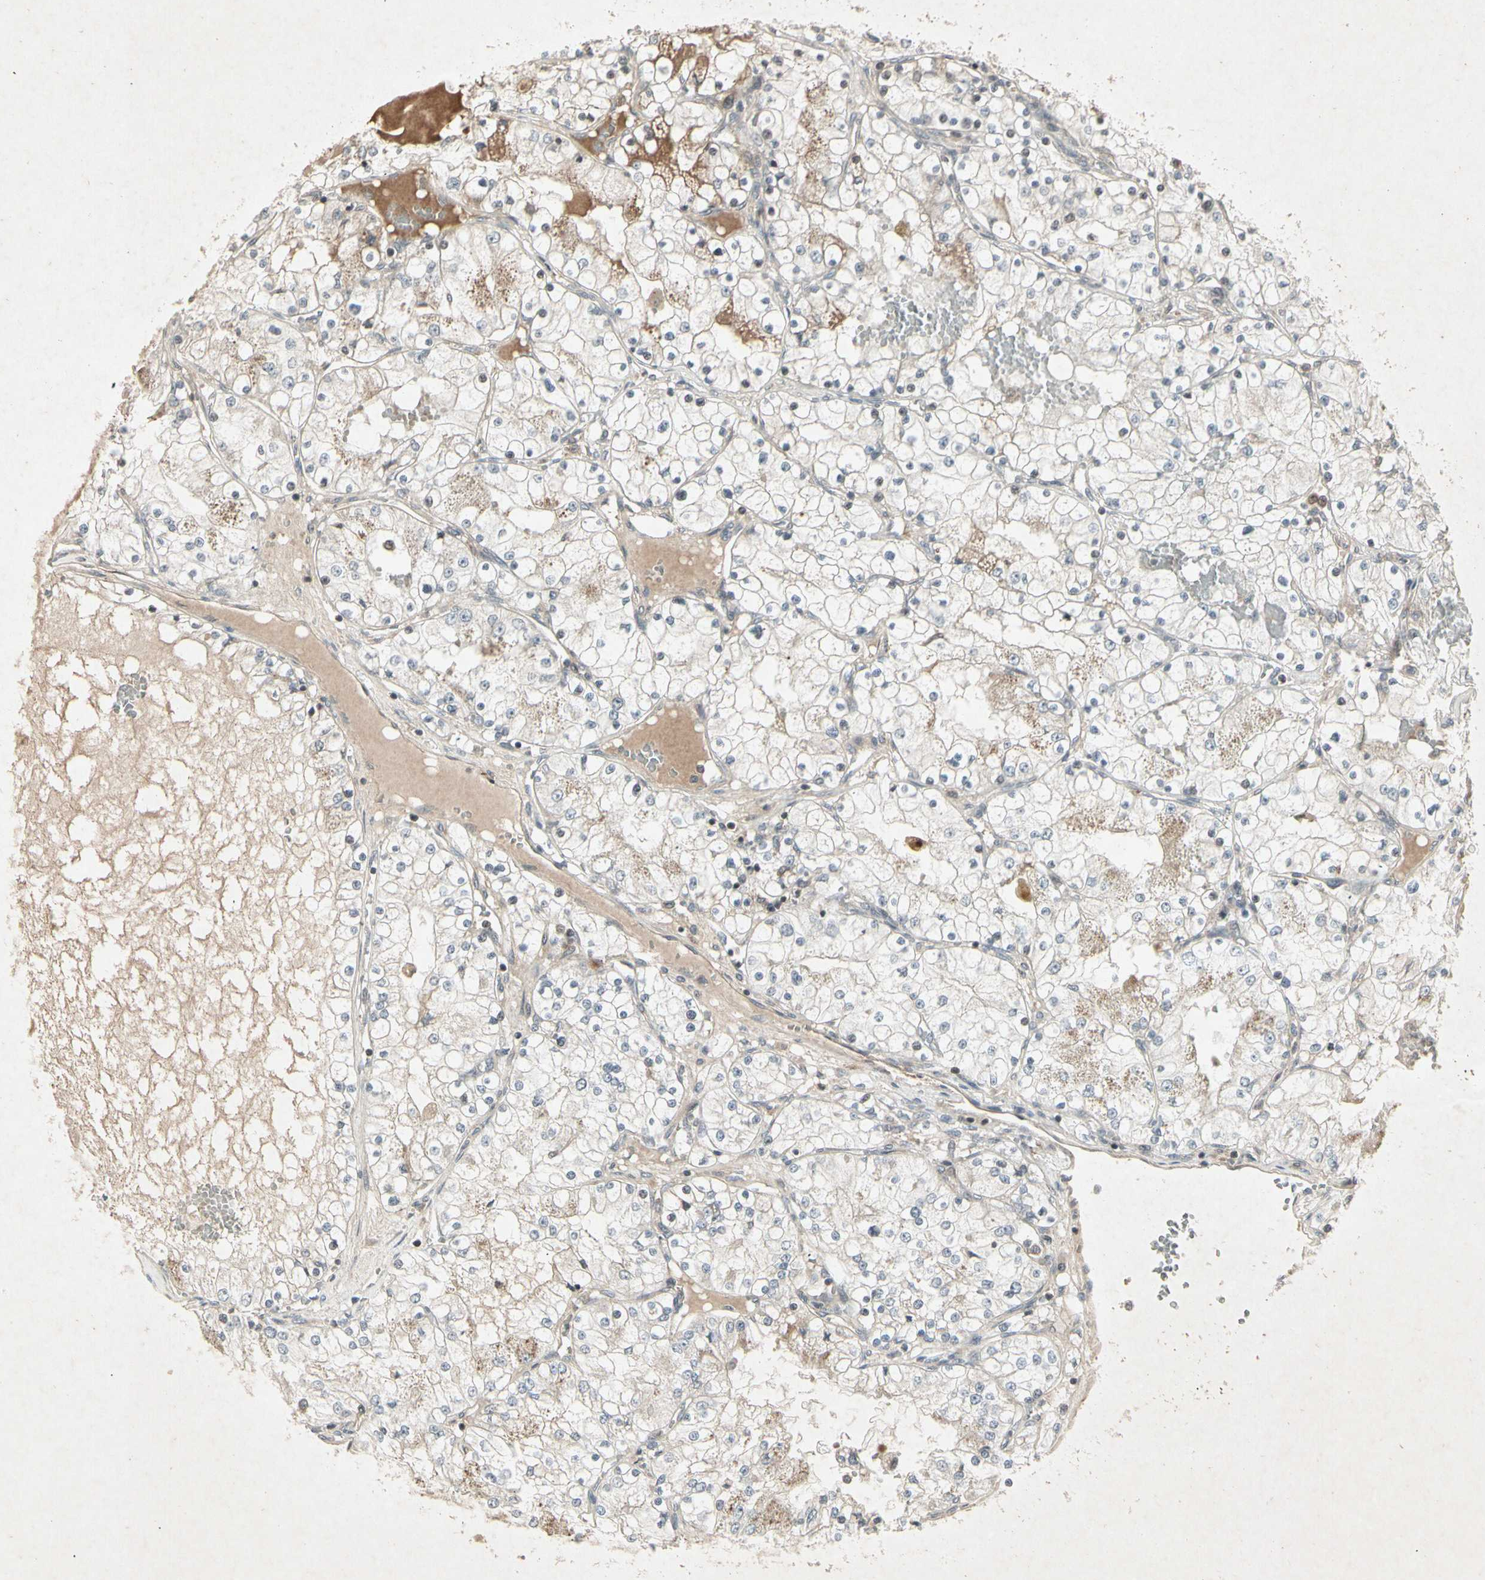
{"staining": {"intensity": "weak", "quantity": "25%-75%", "location": "cytoplasmic/membranous"}, "tissue": "renal cancer", "cell_type": "Tumor cells", "image_type": "cancer", "snomed": [{"axis": "morphology", "description": "Adenocarcinoma, NOS"}, {"axis": "topography", "description": "Kidney"}], "caption": "An image showing weak cytoplasmic/membranous expression in about 25%-75% of tumor cells in renal adenocarcinoma, as visualized by brown immunohistochemical staining.", "gene": "TEK", "patient": {"sex": "male", "age": 68}}